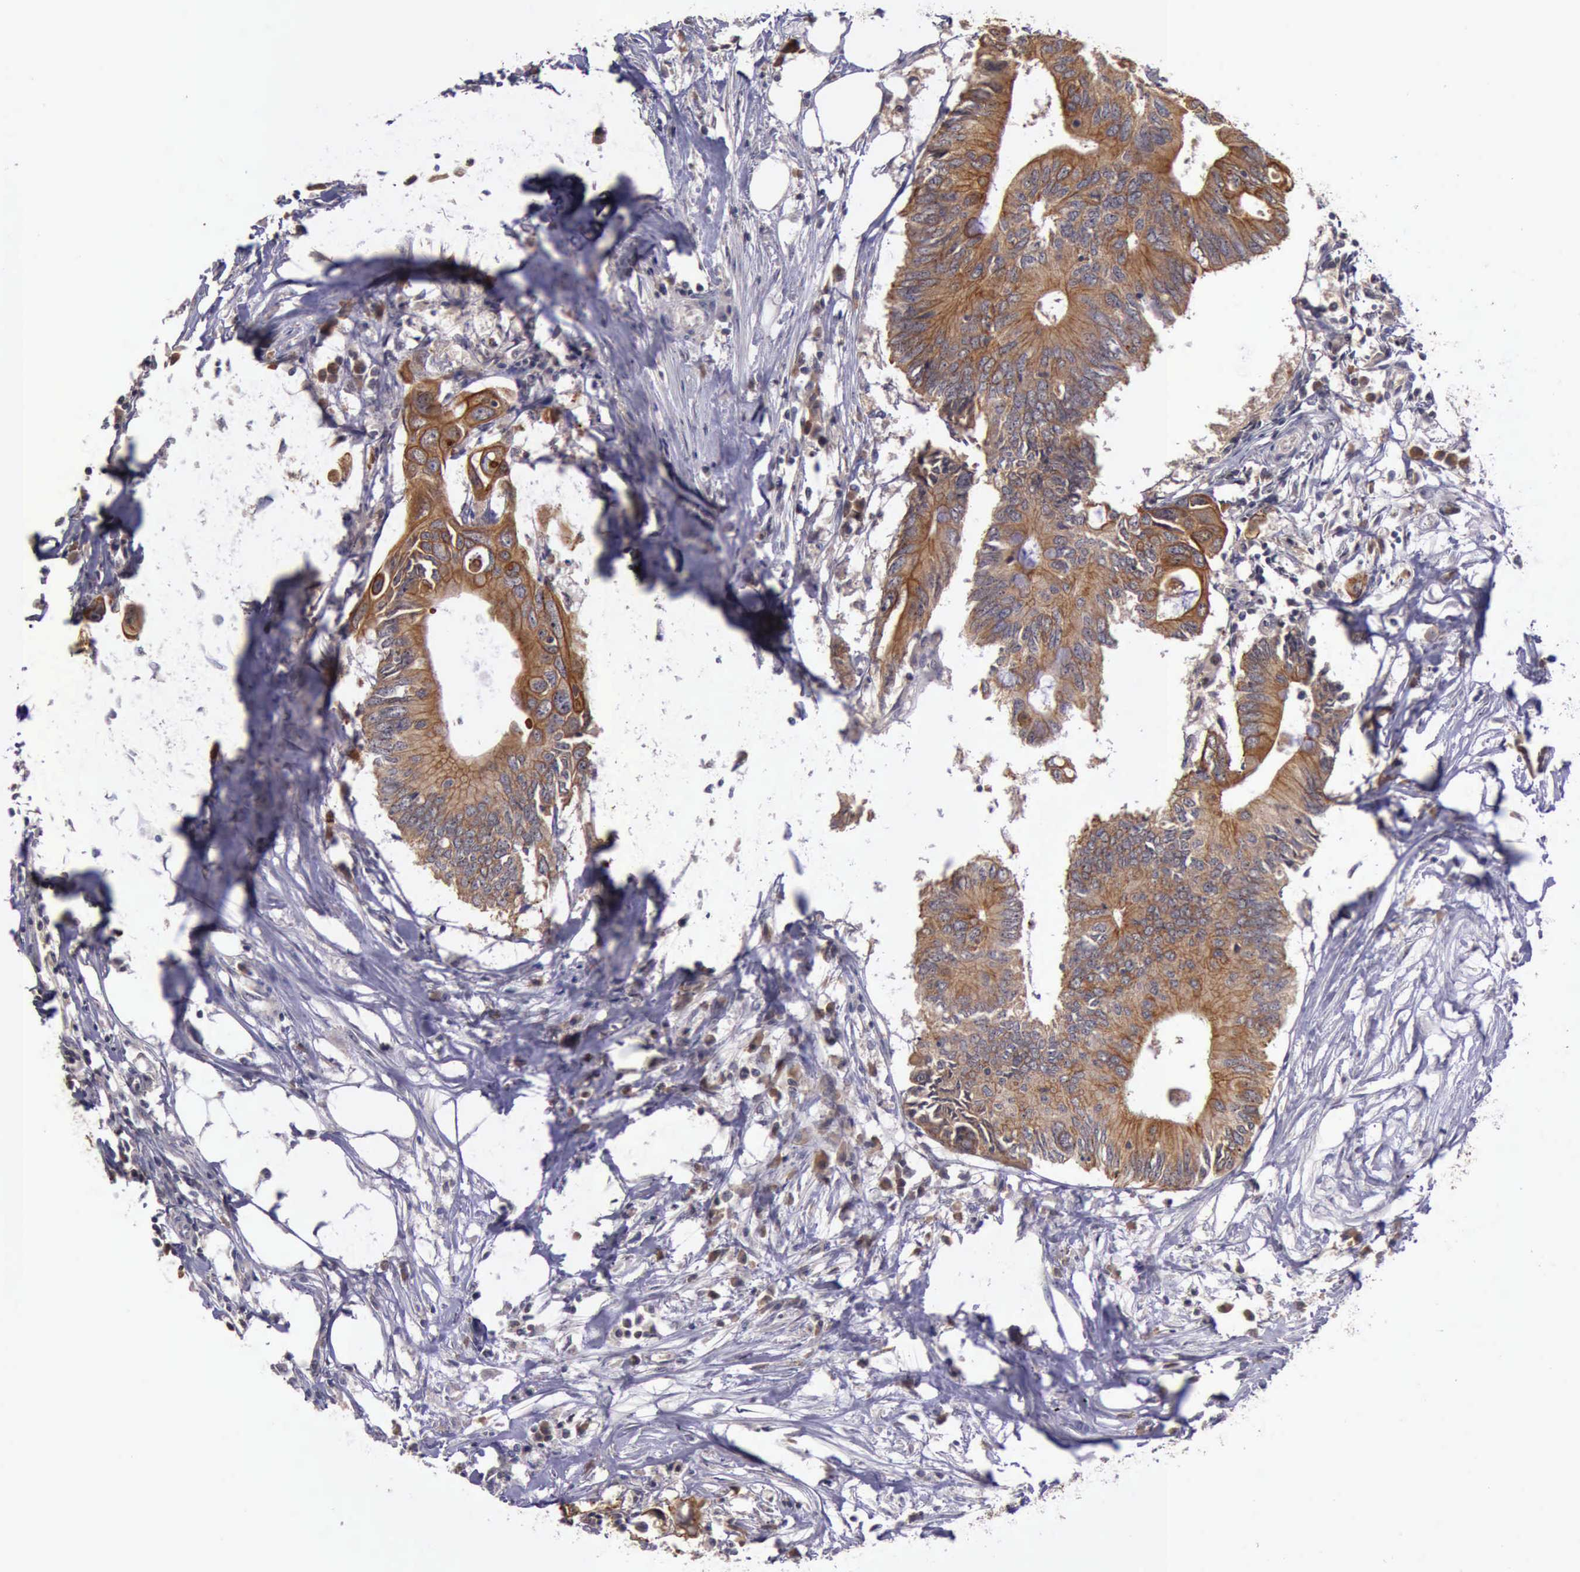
{"staining": {"intensity": "moderate", "quantity": ">75%", "location": "cytoplasmic/membranous"}, "tissue": "colorectal cancer", "cell_type": "Tumor cells", "image_type": "cancer", "snomed": [{"axis": "morphology", "description": "Adenocarcinoma, NOS"}, {"axis": "topography", "description": "Colon"}], "caption": "Colorectal cancer (adenocarcinoma) stained with DAB (3,3'-diaminobenzidine) immunohistochemistry (IHC) reveals medium levels of moderate cytoplasmic/membranous positivity in approximately >75% of tumor cells. (DAB IHC, brown staining for protein, blue staining for nuclei).", "gene": "RAB39B", "patient": {"sex": "male", "age": 71}}